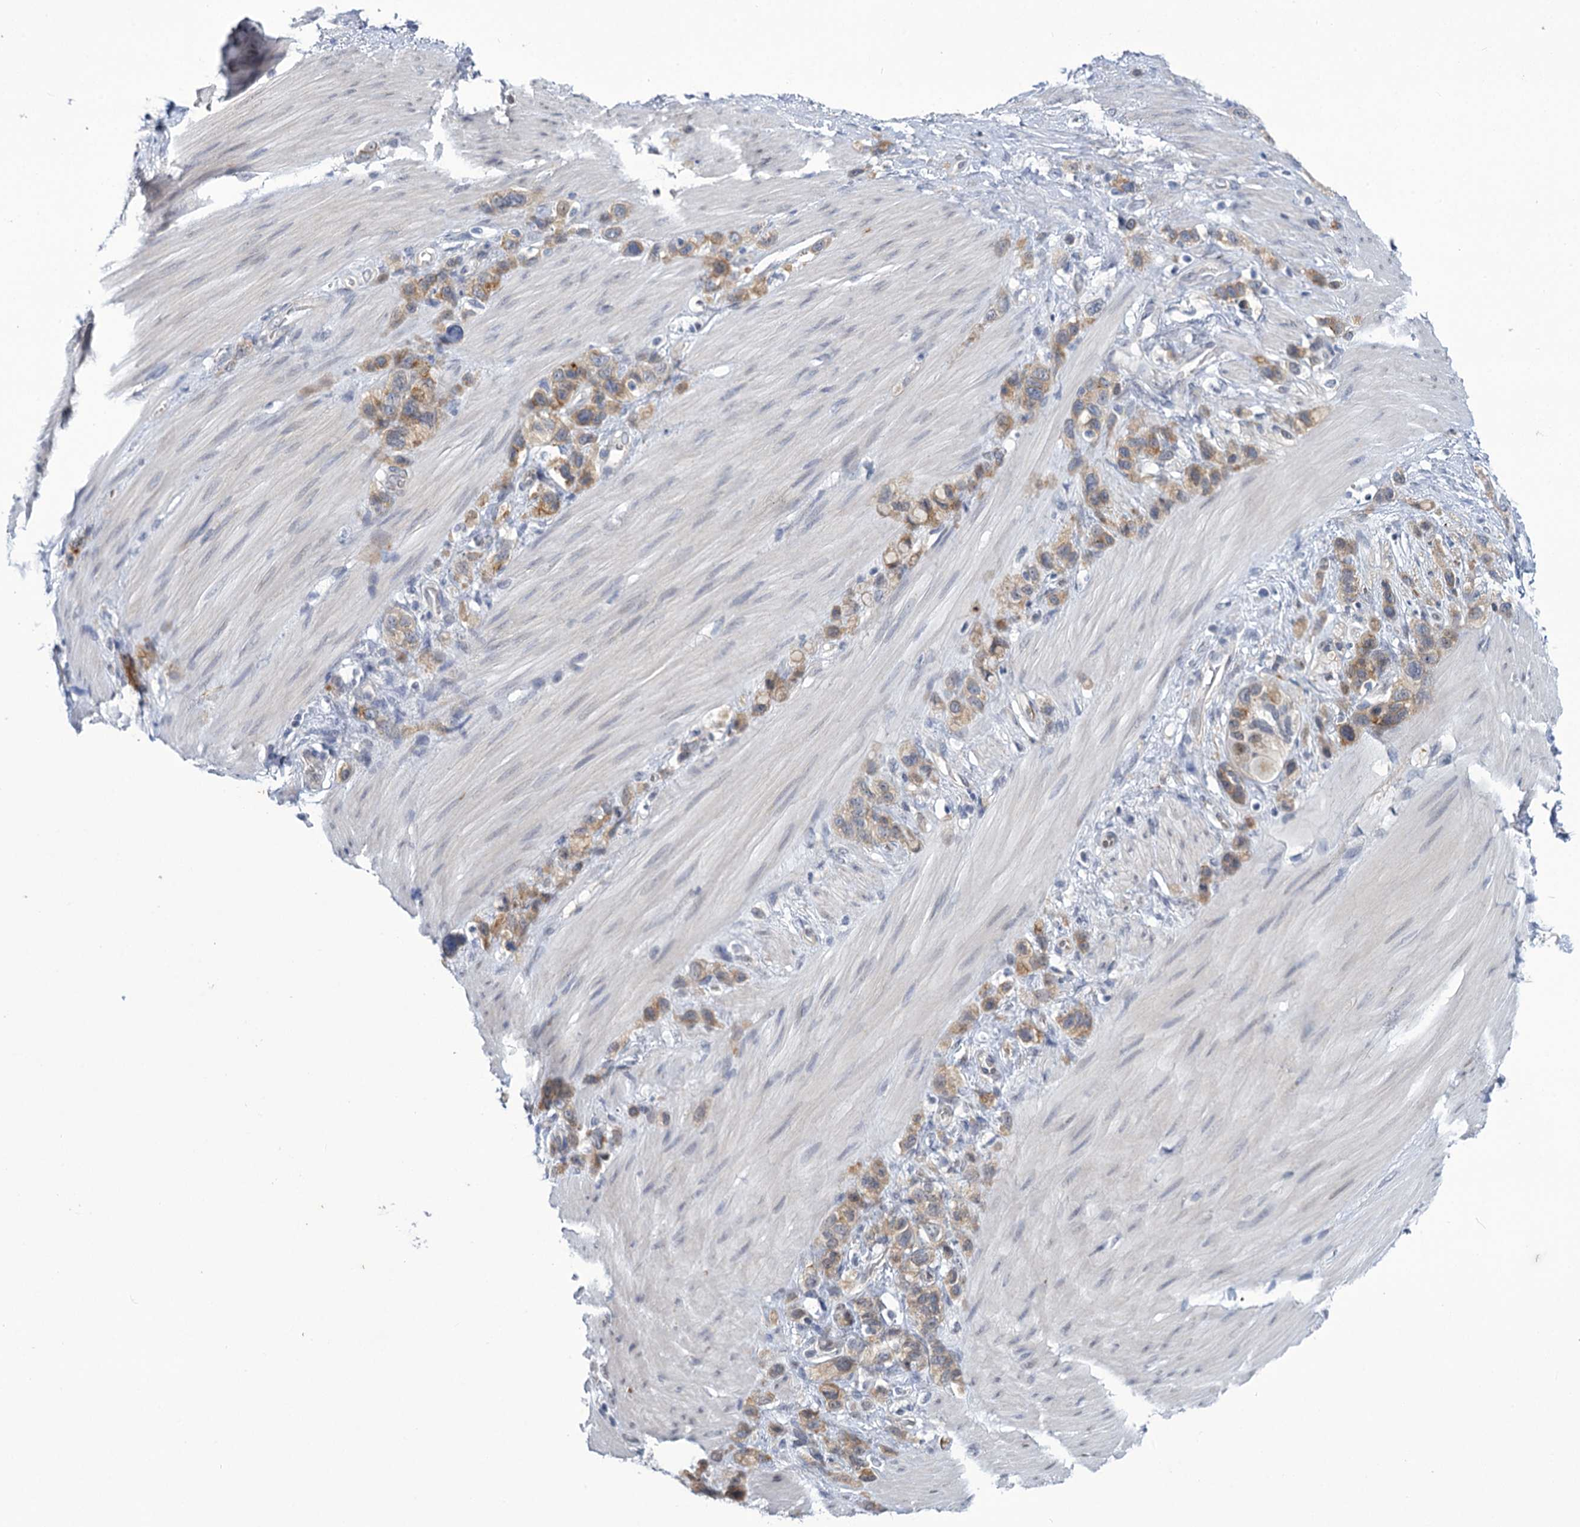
{"staining": {"intensity": "moderate", "quantity": ">75%", "location": "cytoplasmic/membranous"}, "tissue": "stomach cancer", "cell_type": "Tumor cells", "image_type": "cancer", "snomed": [{"axis": "morphology", "description": "Adenocarcinoma, NOS"}, {"axis": "morphology", "description": "Adenocarcinoma, High grade"}, {"axis": "topography", "description": "Stomach, upper"}, {"axis": "topography", "description": "Stomach, lower"}], "caption": "Approximately >75% of tumor cells in stomach high-grade adenocarcinoma reveal moderate cytoplasmic/membranous protein expression as visualized by brown immunohistochemical staining.", "gene": "MBLAC2", "patient": {"sex": "female", "age": 65}}